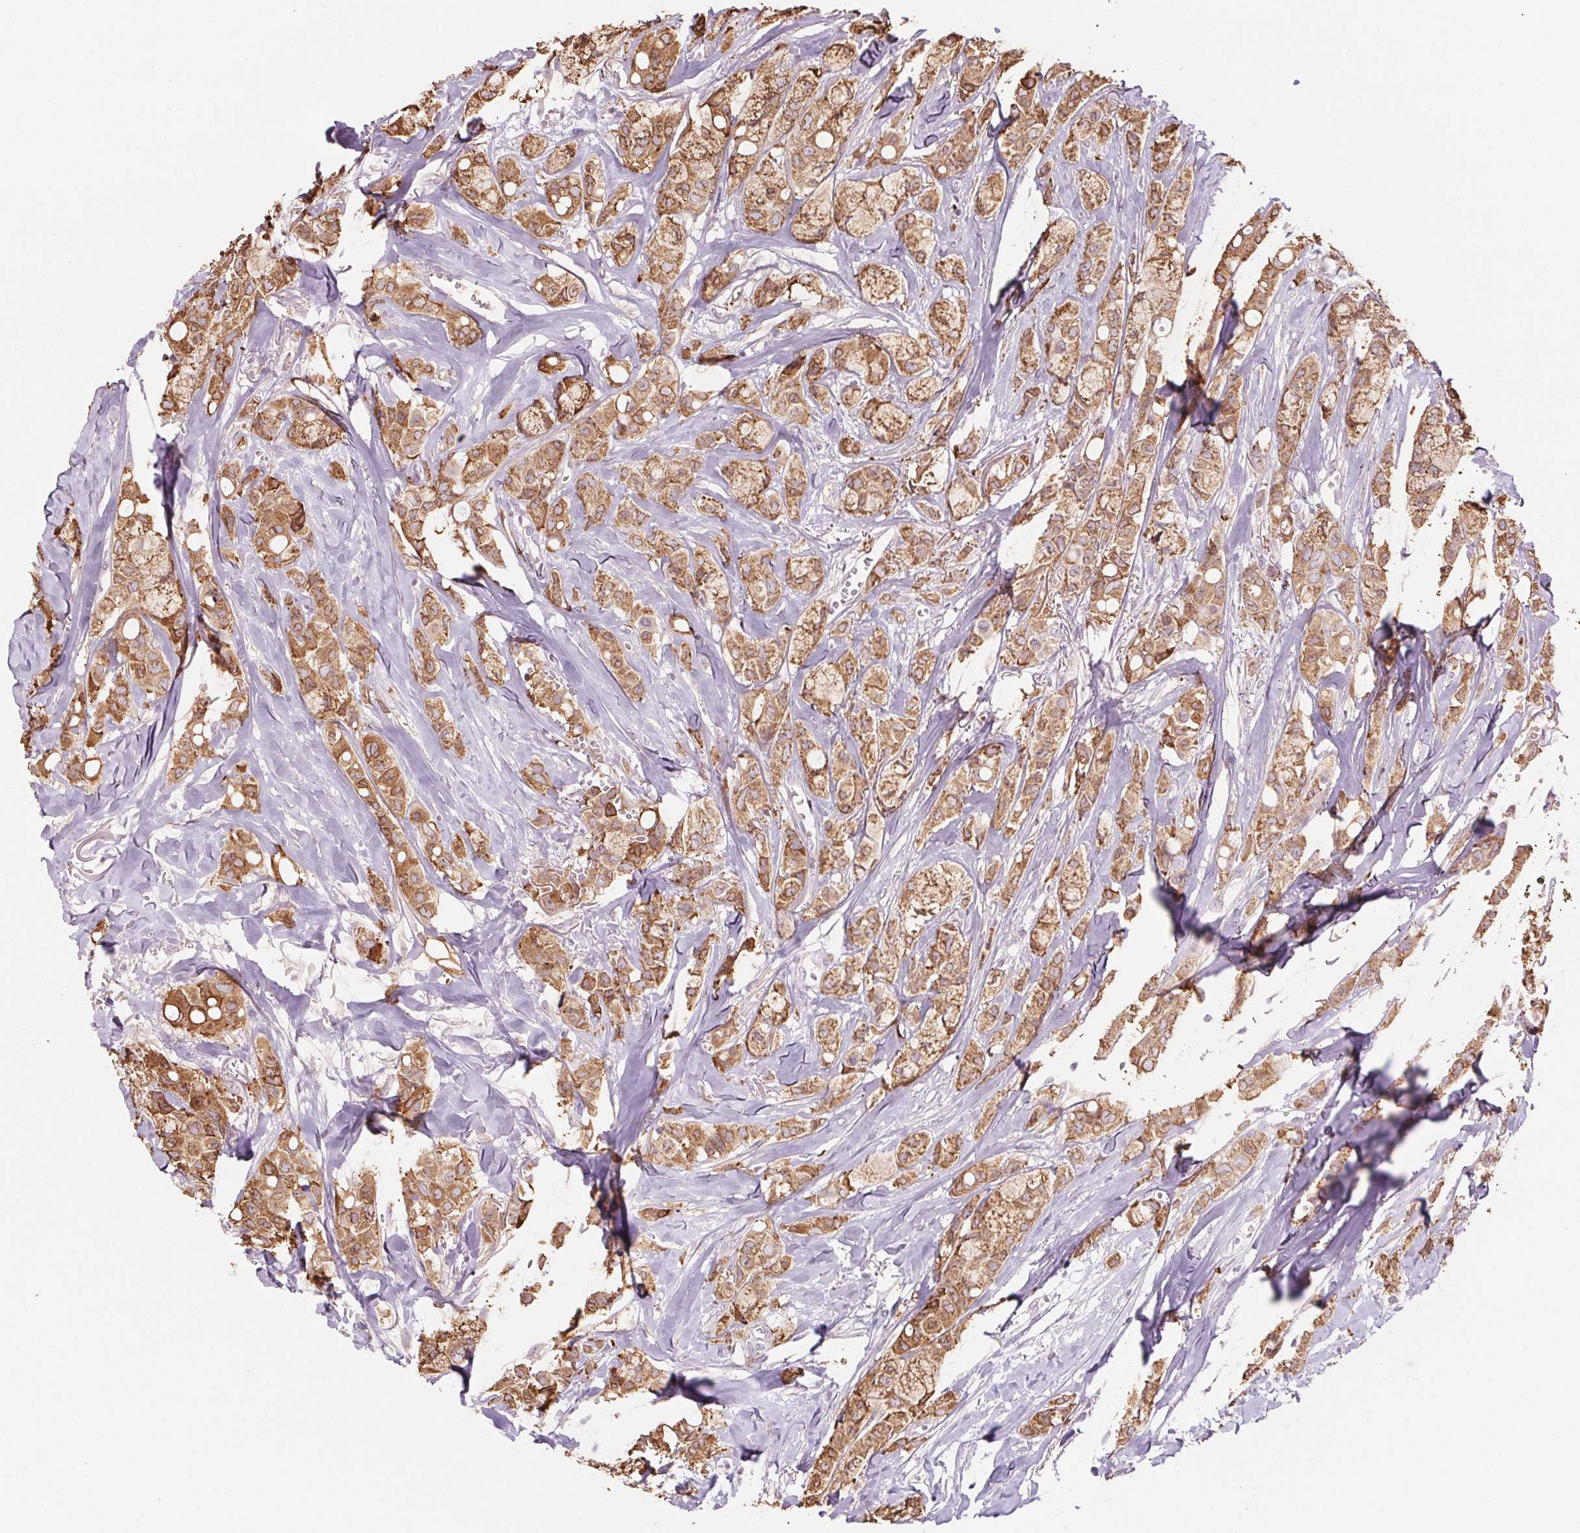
{"staining": {"intensity": "moderate", "quantity": ">75%", "location": "cytoplasmic/membranous"}, "tissue": "breast cancer", "cell_type": "Tumor cells", "image_type": "cancer", "snomed": [{"axis": "morphology", "description": "Duct carcinoma"}, {"axis": "topography", "description": "Breast"}], "caption": "Breast cancer stained with a brown dye demonstrates moderate cytoplasmic/membranous positive expression in about >75% of tumor cells.", "gene": "HHLA2", "patient": {"sex": "female", "age": 85}}